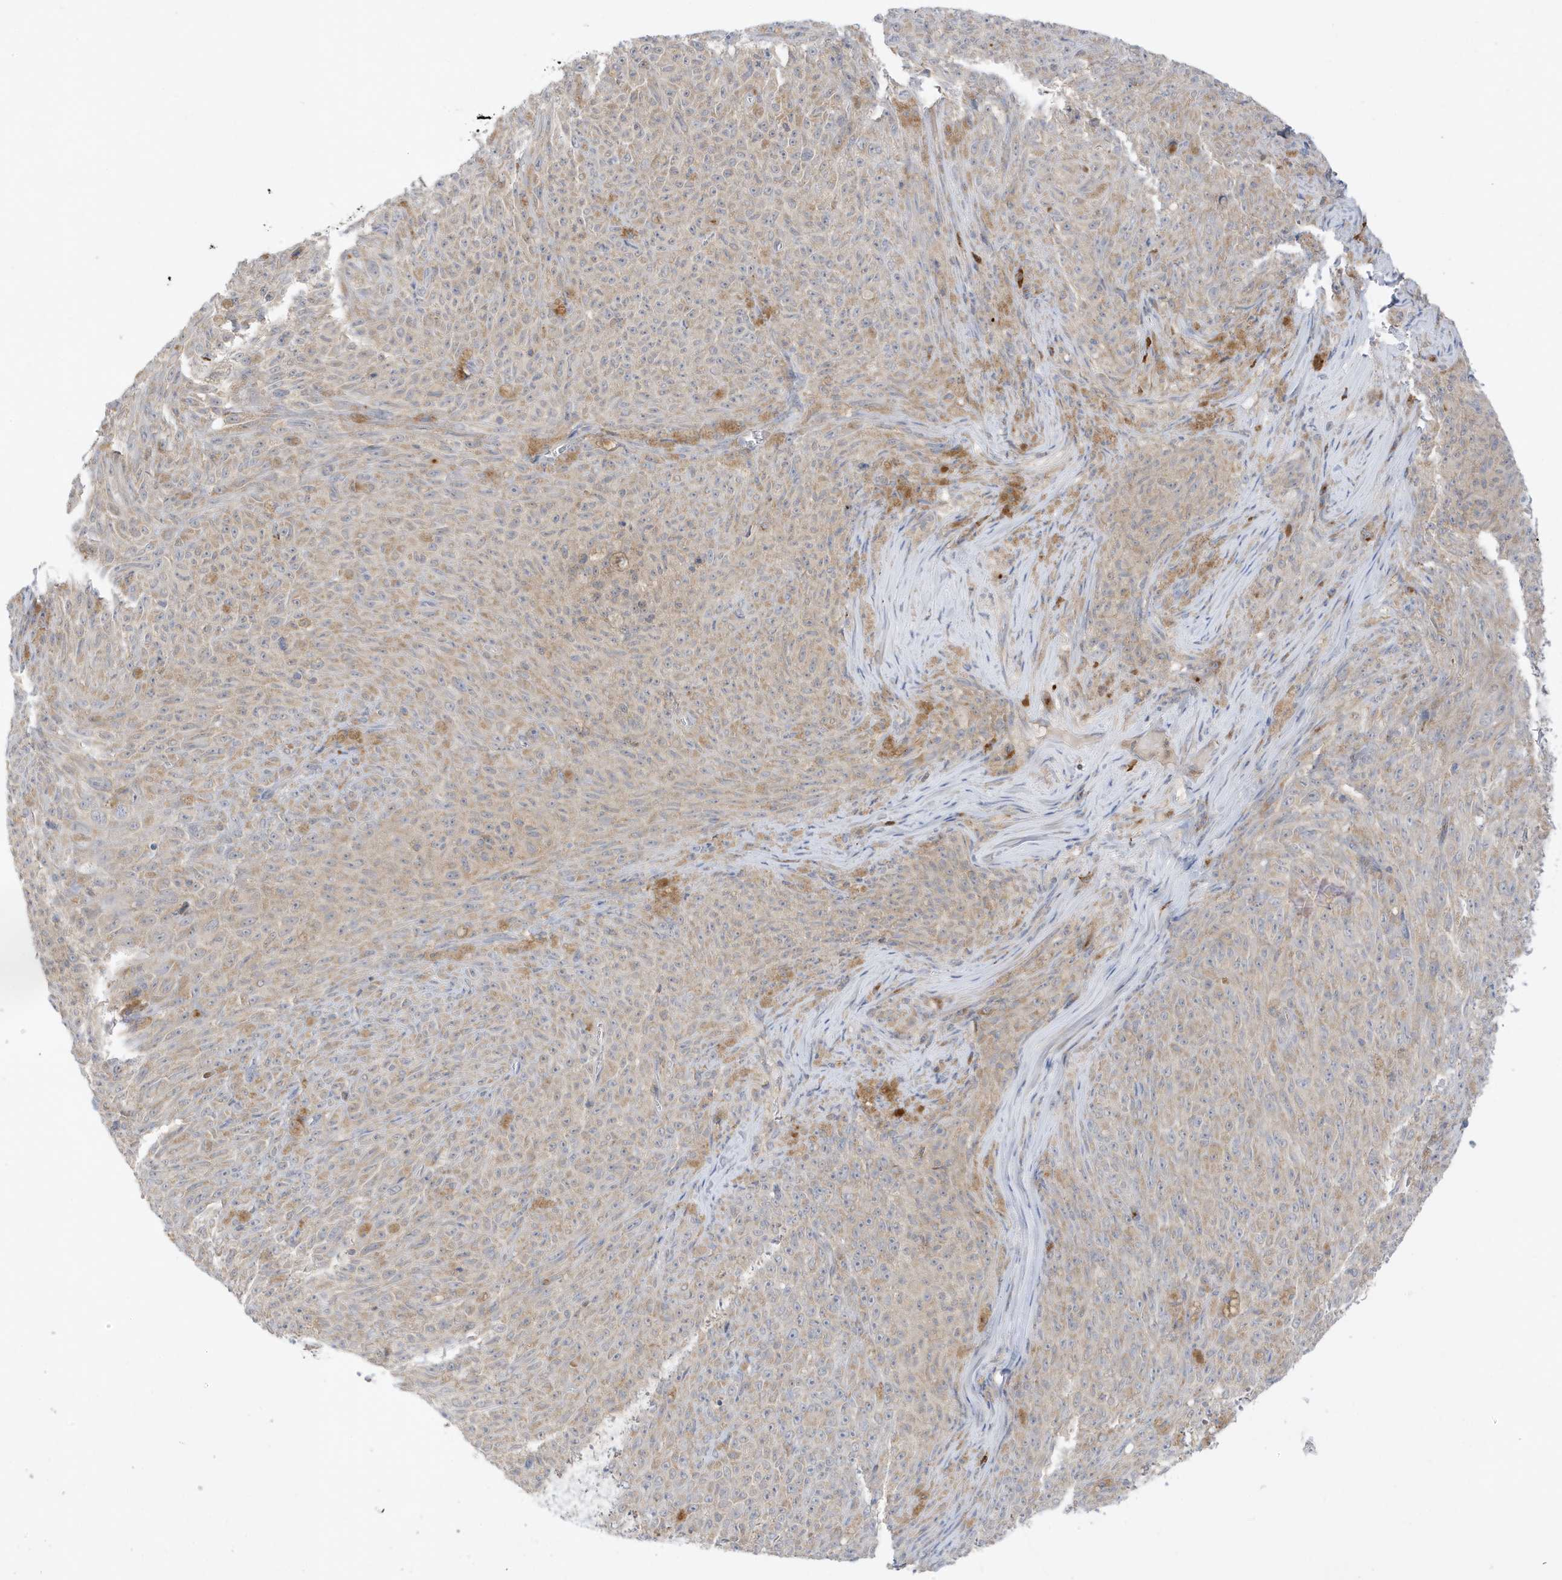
{"staining": {"intensity": "weak", "quantity": ">75%", "location": "cytoplasmic/membranous"}, "tissue": "melanoma", "cell_type": "Tumor cells", "image_type": "cancer", "snomed": [{"axis": "morphology", "description": "Malignant melanoma, NOS"}, {"axis": "topography", "description": "Skin"}], "caption": "Weak cytoplasmic/membranous staining is appreciated in approximately >75% of tumor cells in malignant melanoma.", "gene": "NPPC", "patient": {"sex": "female", "age": 82}}